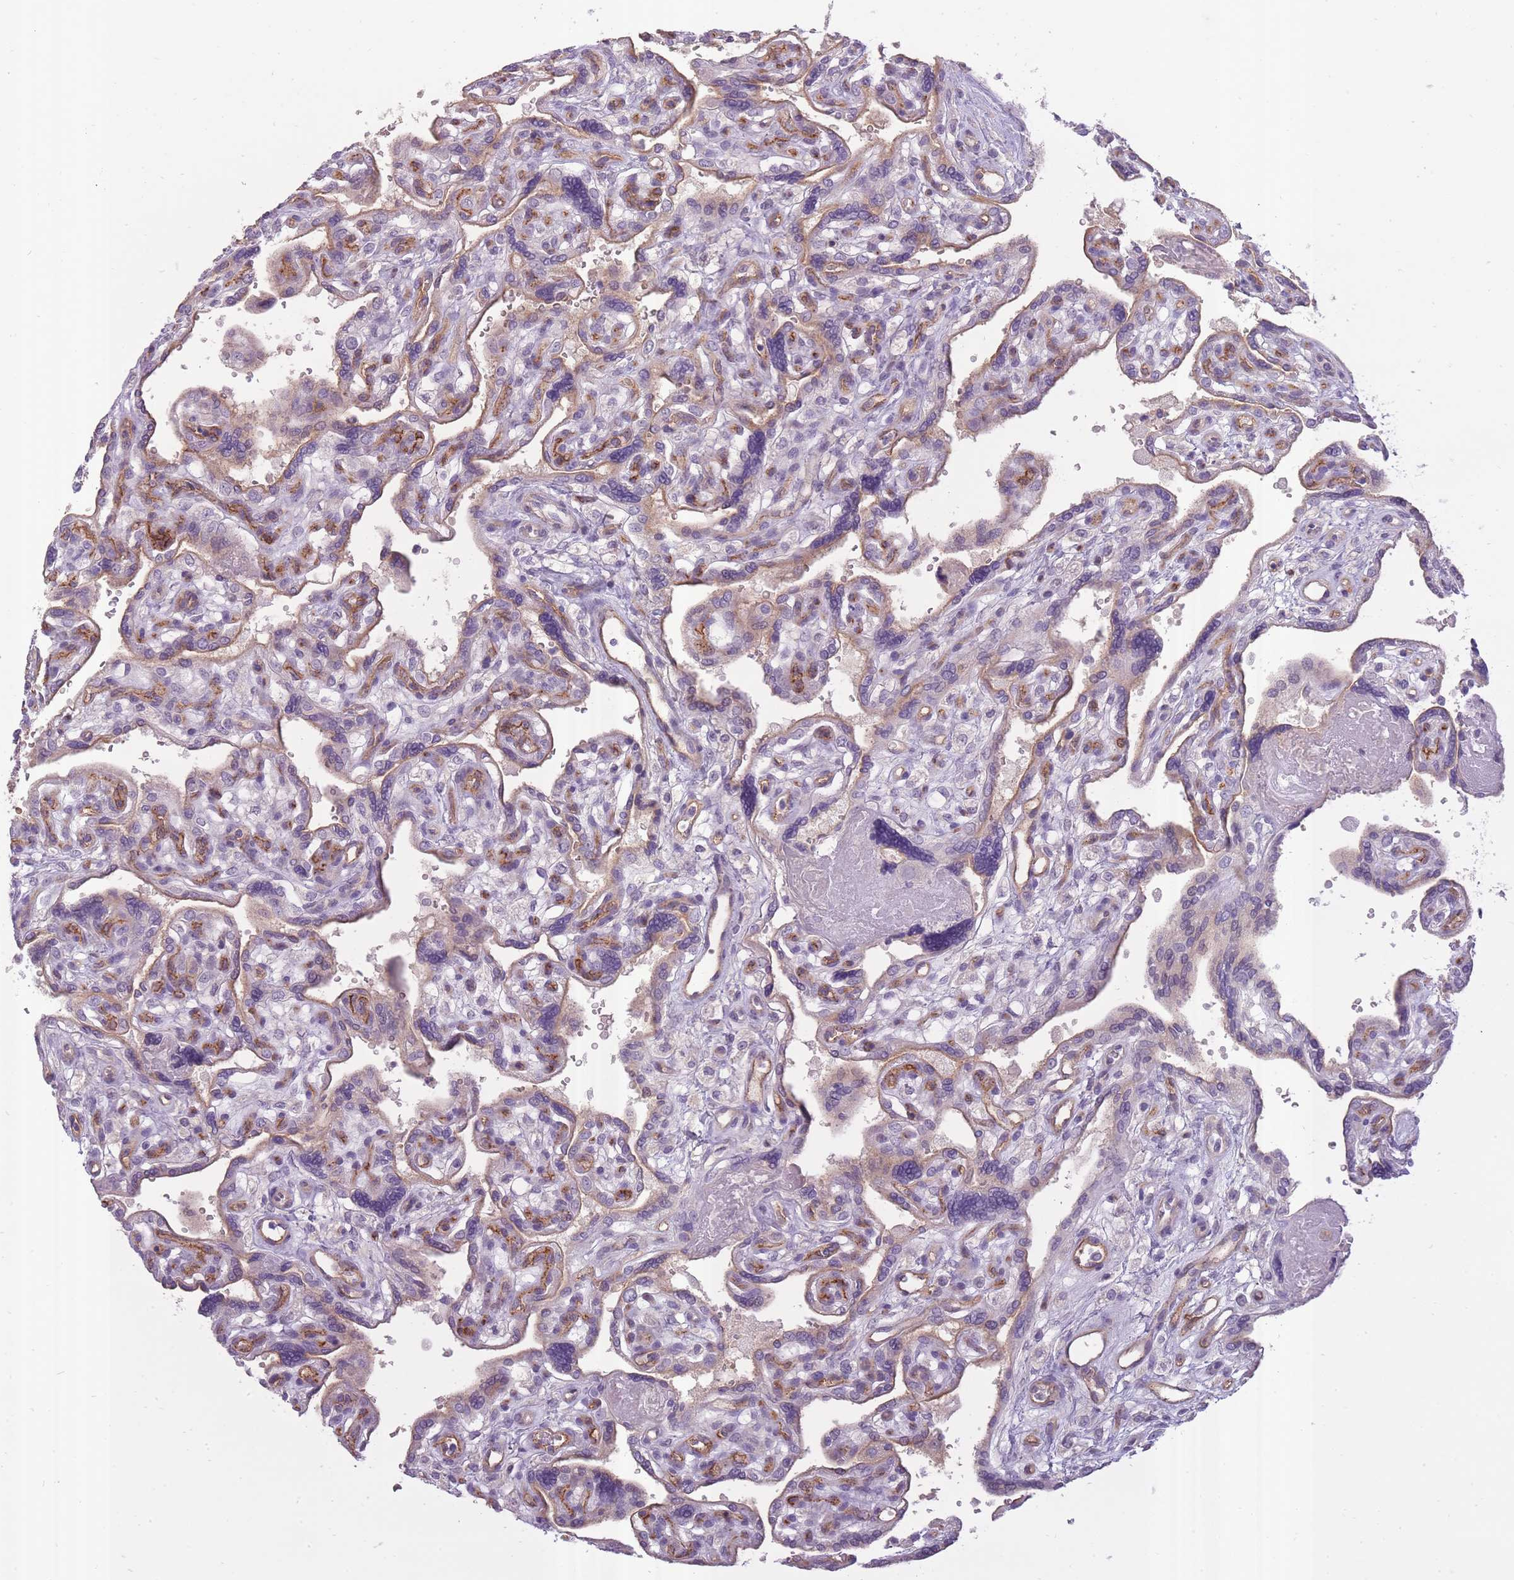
{"staining": {"intensity": "negative", "quantity": "none", "location": "none"}, "tissue": "placenta", "cell_type": "Decidual cells", "image_type": "normal", "snomed": [{"axis": "morphology", "description": "Normal tissue, NOS"}, {"axis": "topography", "description": "Placenta"}], "caption": "DAB immunohistochemical staining of benign placenta demonstrates no significant staining in decidual cells.", "gene": "SLC8A2", "patient": {"sex": "female", "age": 39}}